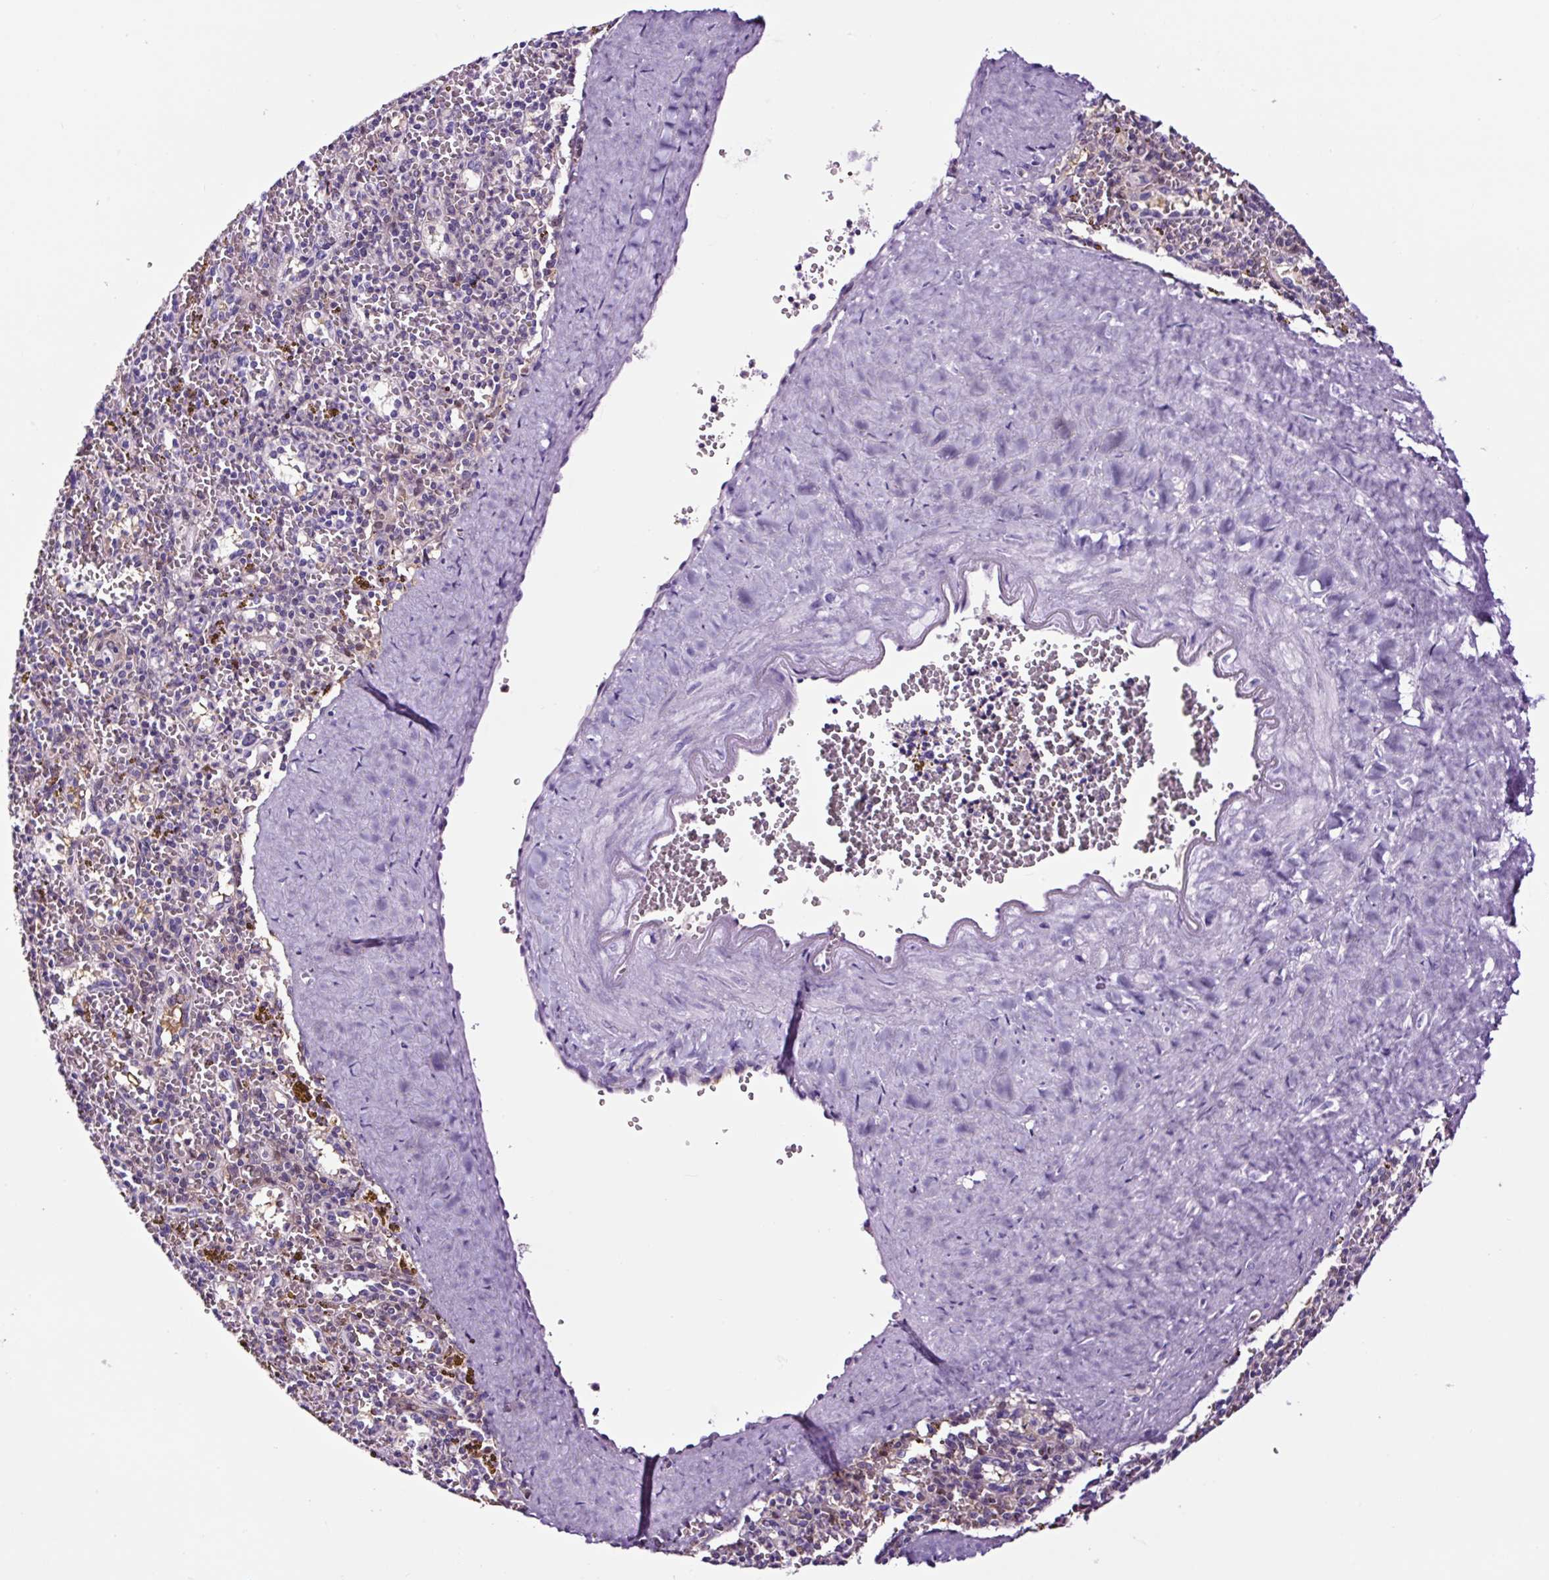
{"staining": {"intensity": "negative", "quantity": "none", "location": "none"}, "tissue": "spleen", "cell_type": "Cells in red pulp", "image_type": "normal", "snomed": [{"axis": "morphology", "description": "Normal tissue, NOS"}, {"axis": "topography", "description": "Spleen"}], "caption": "DAB (3,3'-diaminobenzidine) immunohistochemical staining of benign spleen reveals no significant expression in cells in red pulp.", "gene": "TAFA3", "patient": {"sex": "male", "age": 57}}